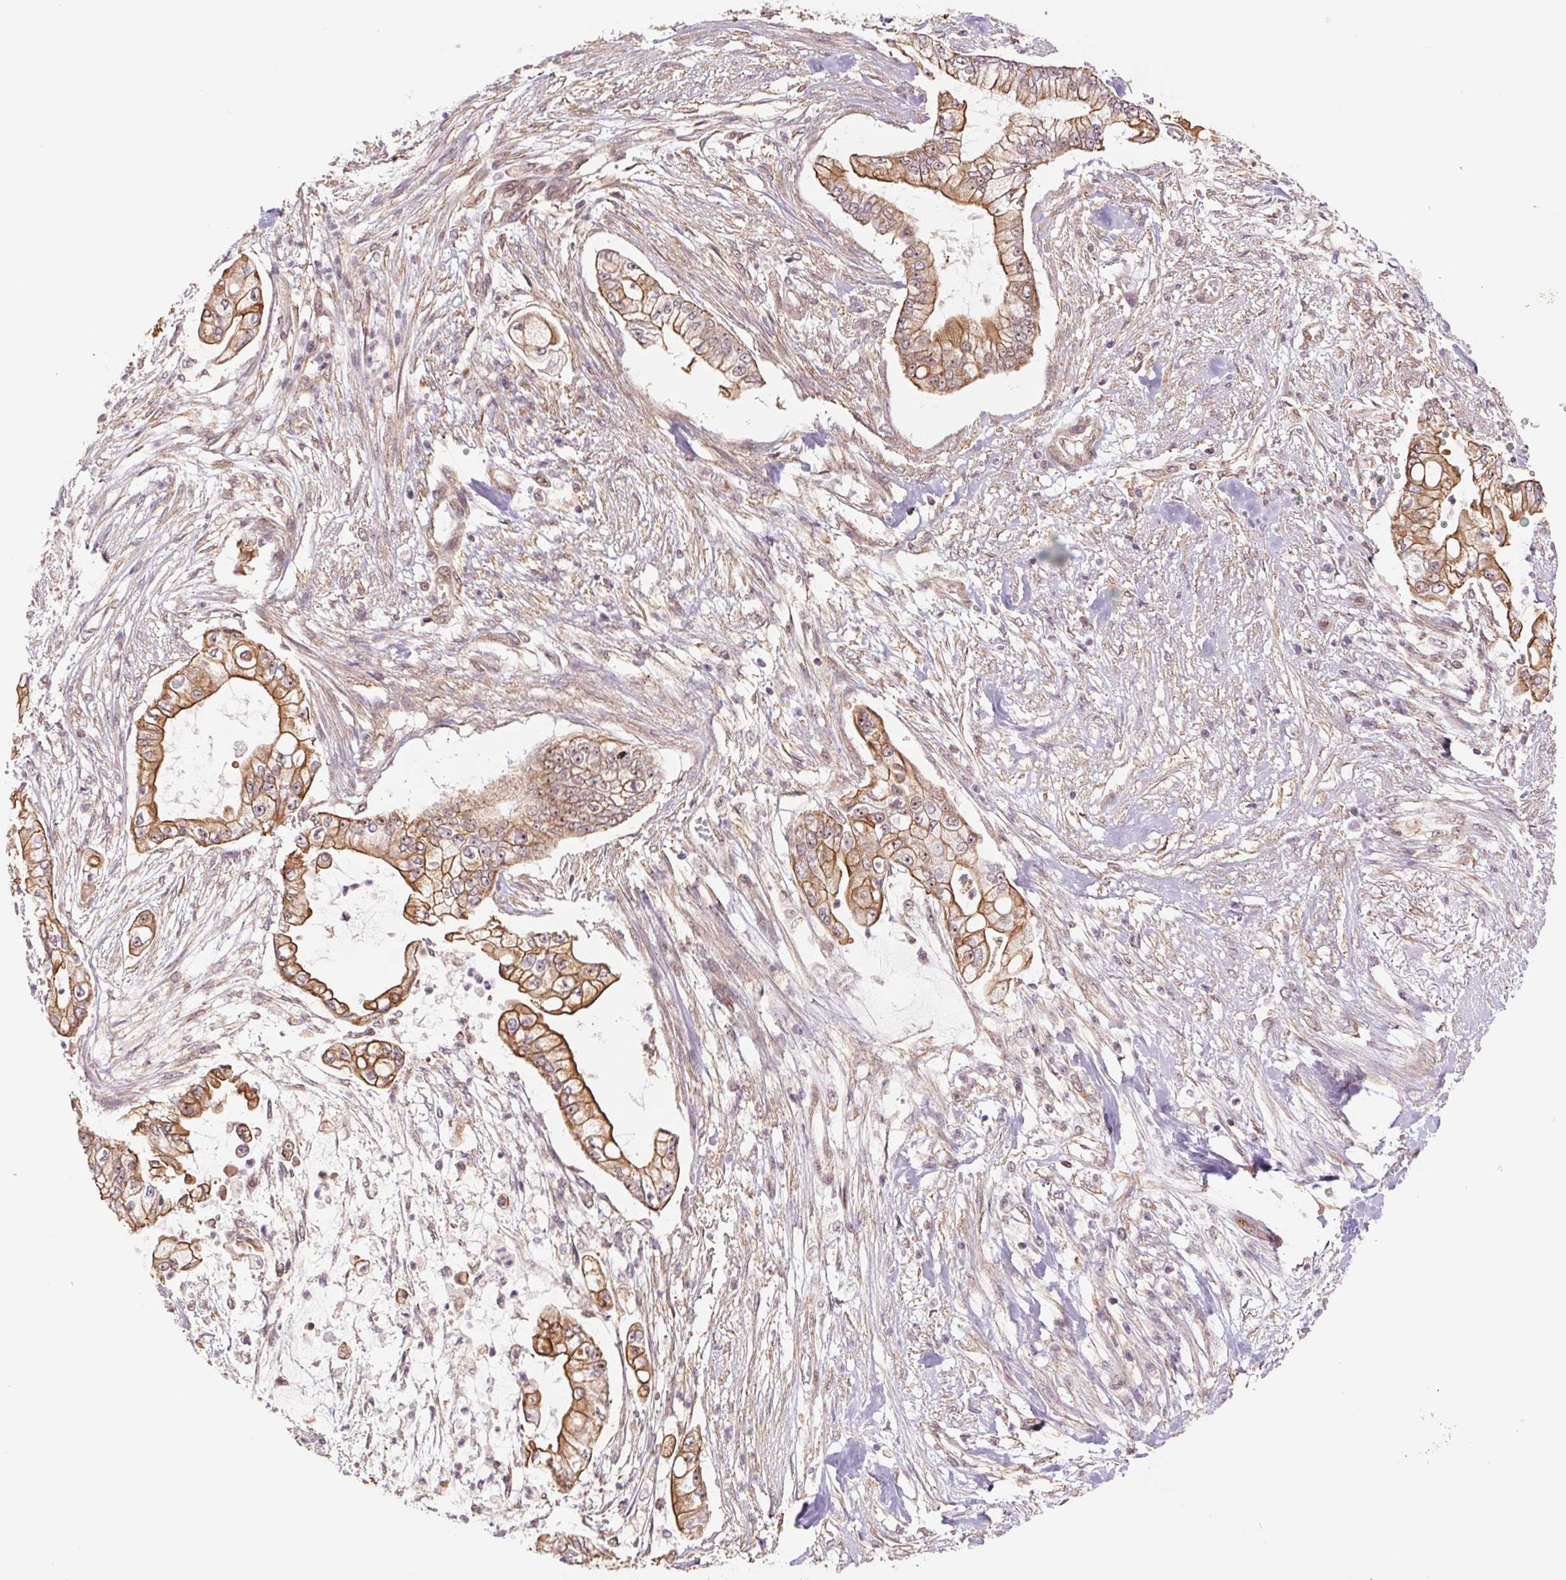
{"staining": {"intensity": "moderate", "quantity": ">75%", "location": "cytoplasmic/membranous,nuclear"}, "tissue": "pancreatic cancer", "cell_type": "Tumor cells", "image_type": "cancer", "snomed": [{"axis": "morphology", "description": "Adenocarcinoma, NOS"}, {"axis": "topography", "description": "Pancreas"}], "caption": "Brown immunohistochemical staining in pancreatic adenocarcinoma reveals moderate cytoplasmic/membranous and nuclear staining in about >75% of tumor cells.", "gene": "CWC25", "patient": {"sex": "female", "age": 69}}